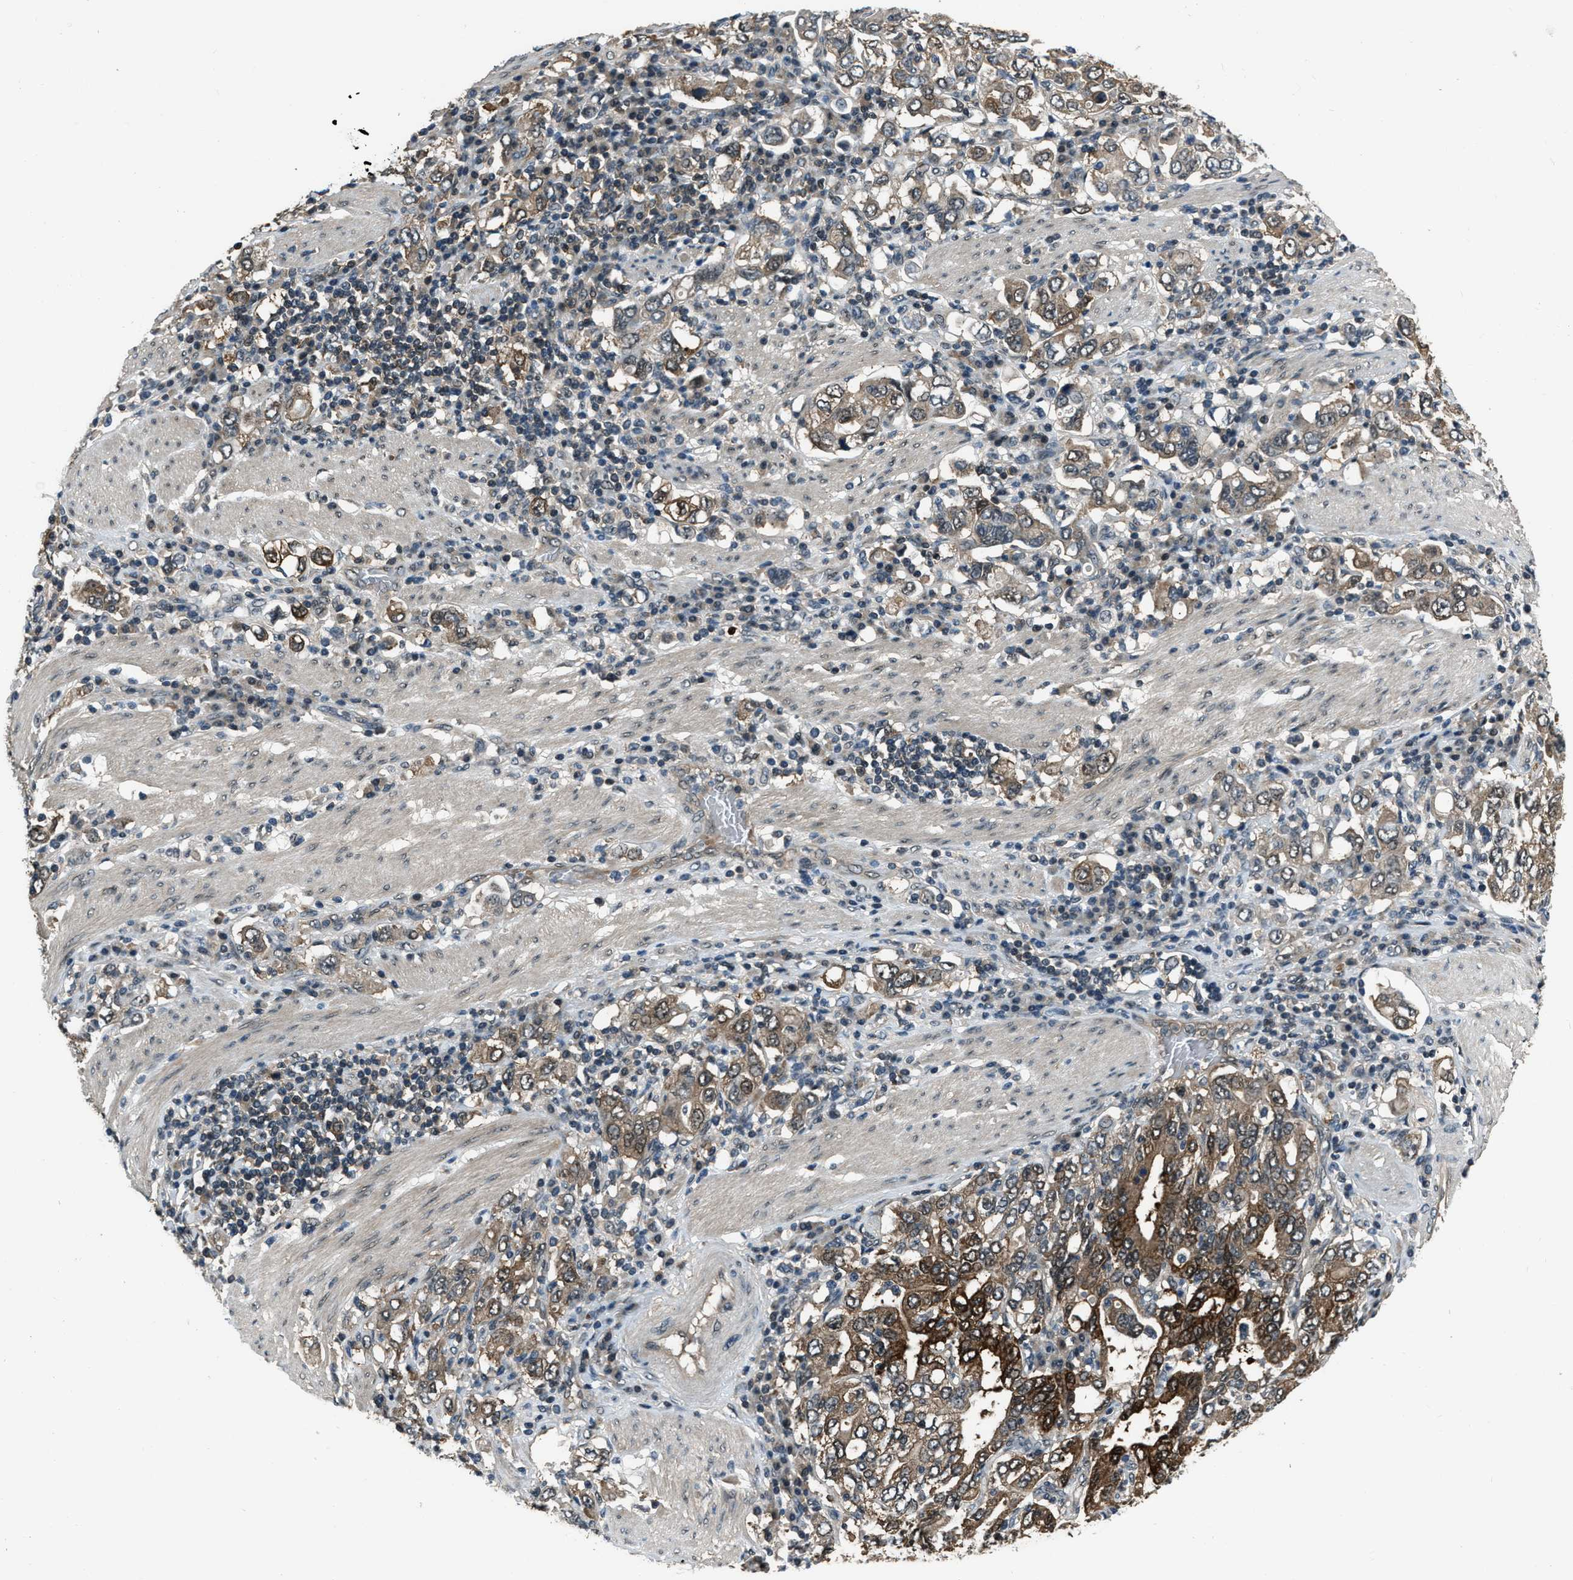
{"staining": {"intensity": "moderate", "quantity": ">75%", "location": "cytoplasmic/membranous"}, "tissue": "stomach cancer", "cell_type": "Tumor cells", "image_type": "cancer", "snomed": [{"axis": "morphology", "description": "Adenocarcinoma, NOS"}, {"axis": "topography", "description": "Stomach, upper"}], "caption": "Immunohistochemical staining of stomach cancer (adenocarcinoma) shows moderate cytoplasmic/membranous protein staining in about >75% of tumor cells.", "gene": "NUDCD3", "patient": {"sex": "male", "age": 62}}